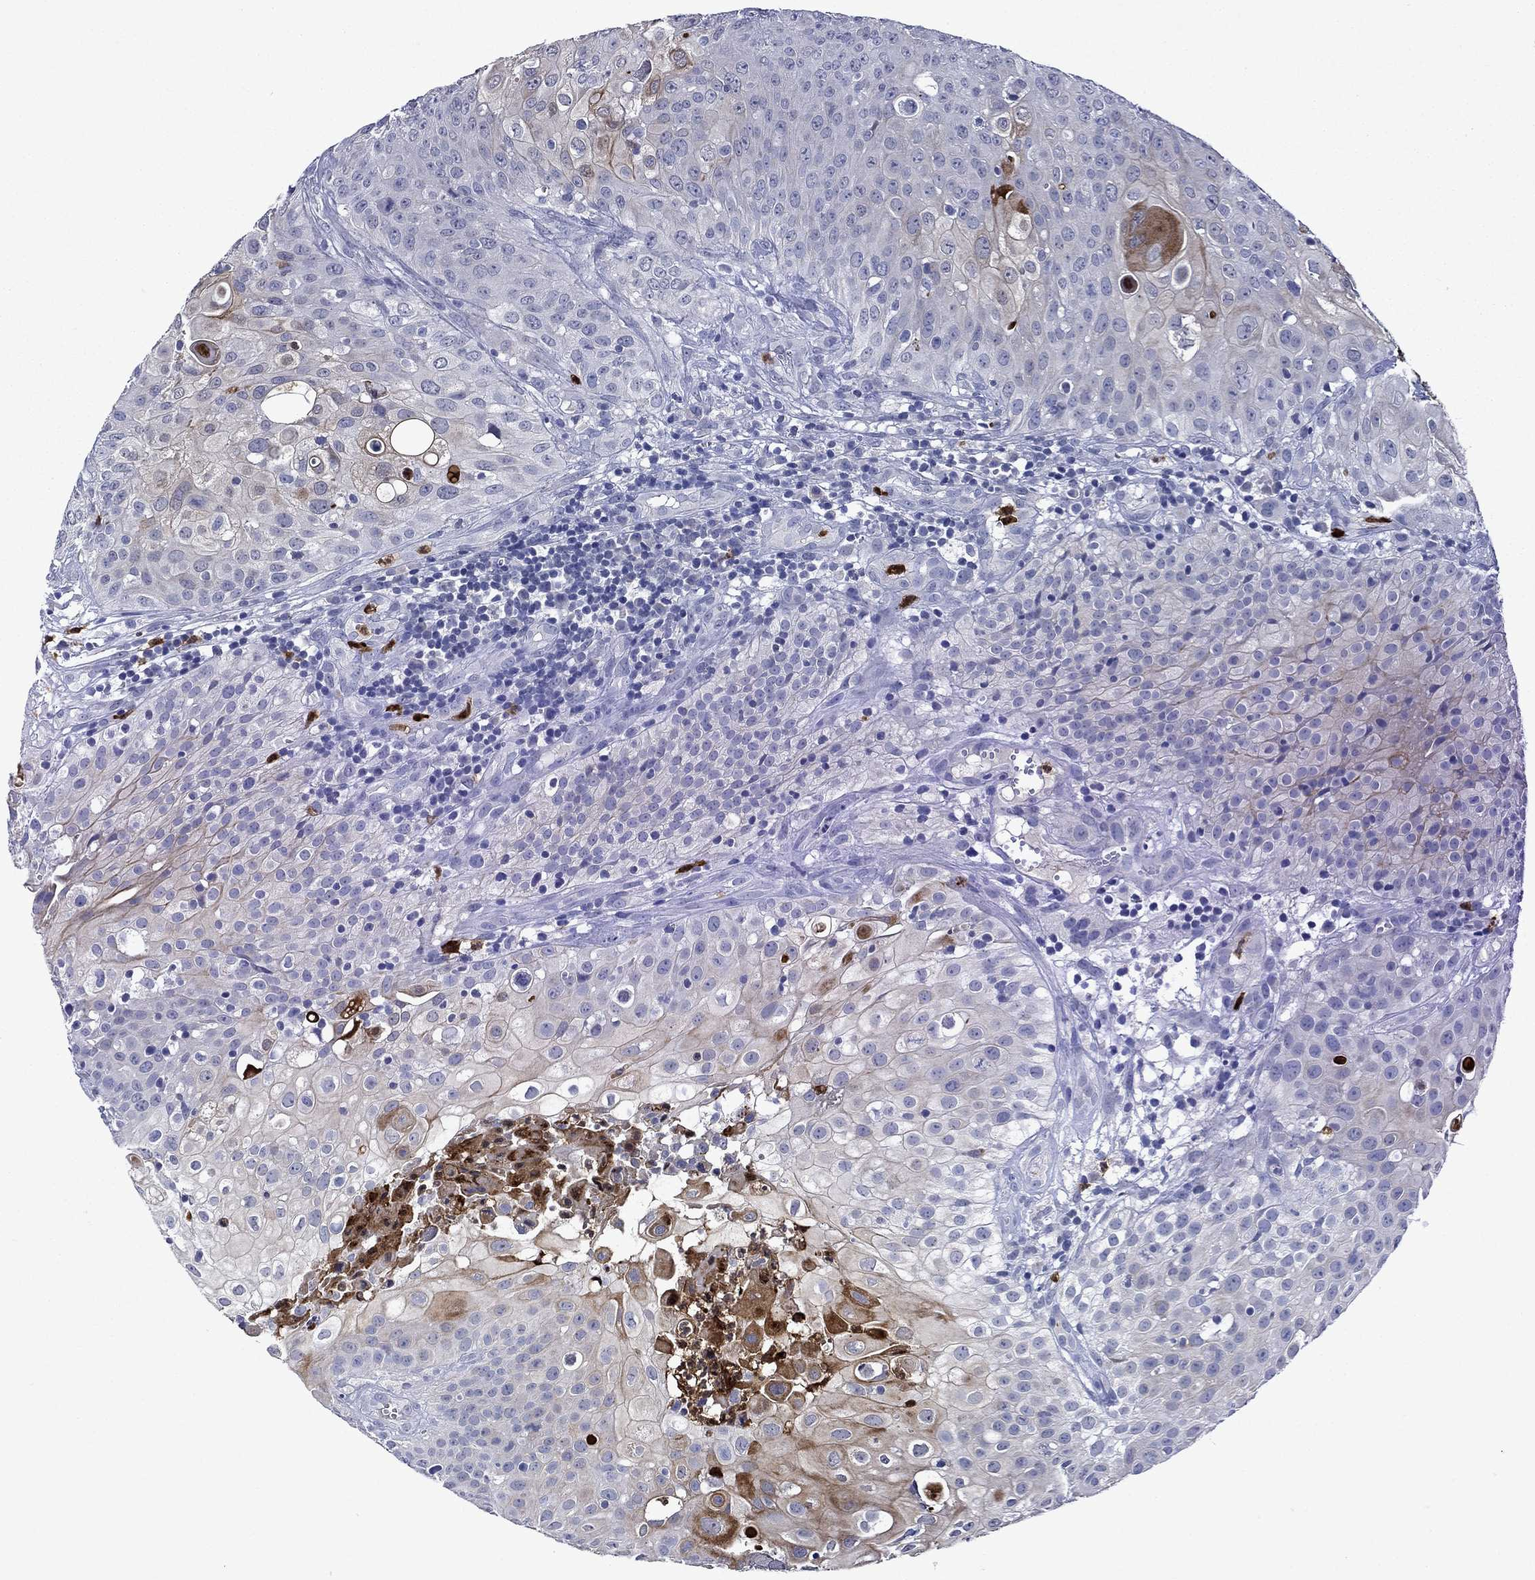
{"staining": {"intensity": "strong", "quantity": "<25%", "location": "cytoplasmic/membranous"}, "tissue": "urothelial cancer", "cell_type": "Tumor cells", "image_type": "cancer", "snomed": [{"axis": "morphology", "description": "Urothelial carcinoma, High grade"}, {"axis": "topography", "description": "Urinary bladder"}], "caption": "A histopathology image of human urothelial carcinoma (high-grade) stained for a protein reveals strong cytoplasmic/membranous brown staining in tumor cells.", "gene": "IRF5", "patient": {"sex": "female", "age": 79}}